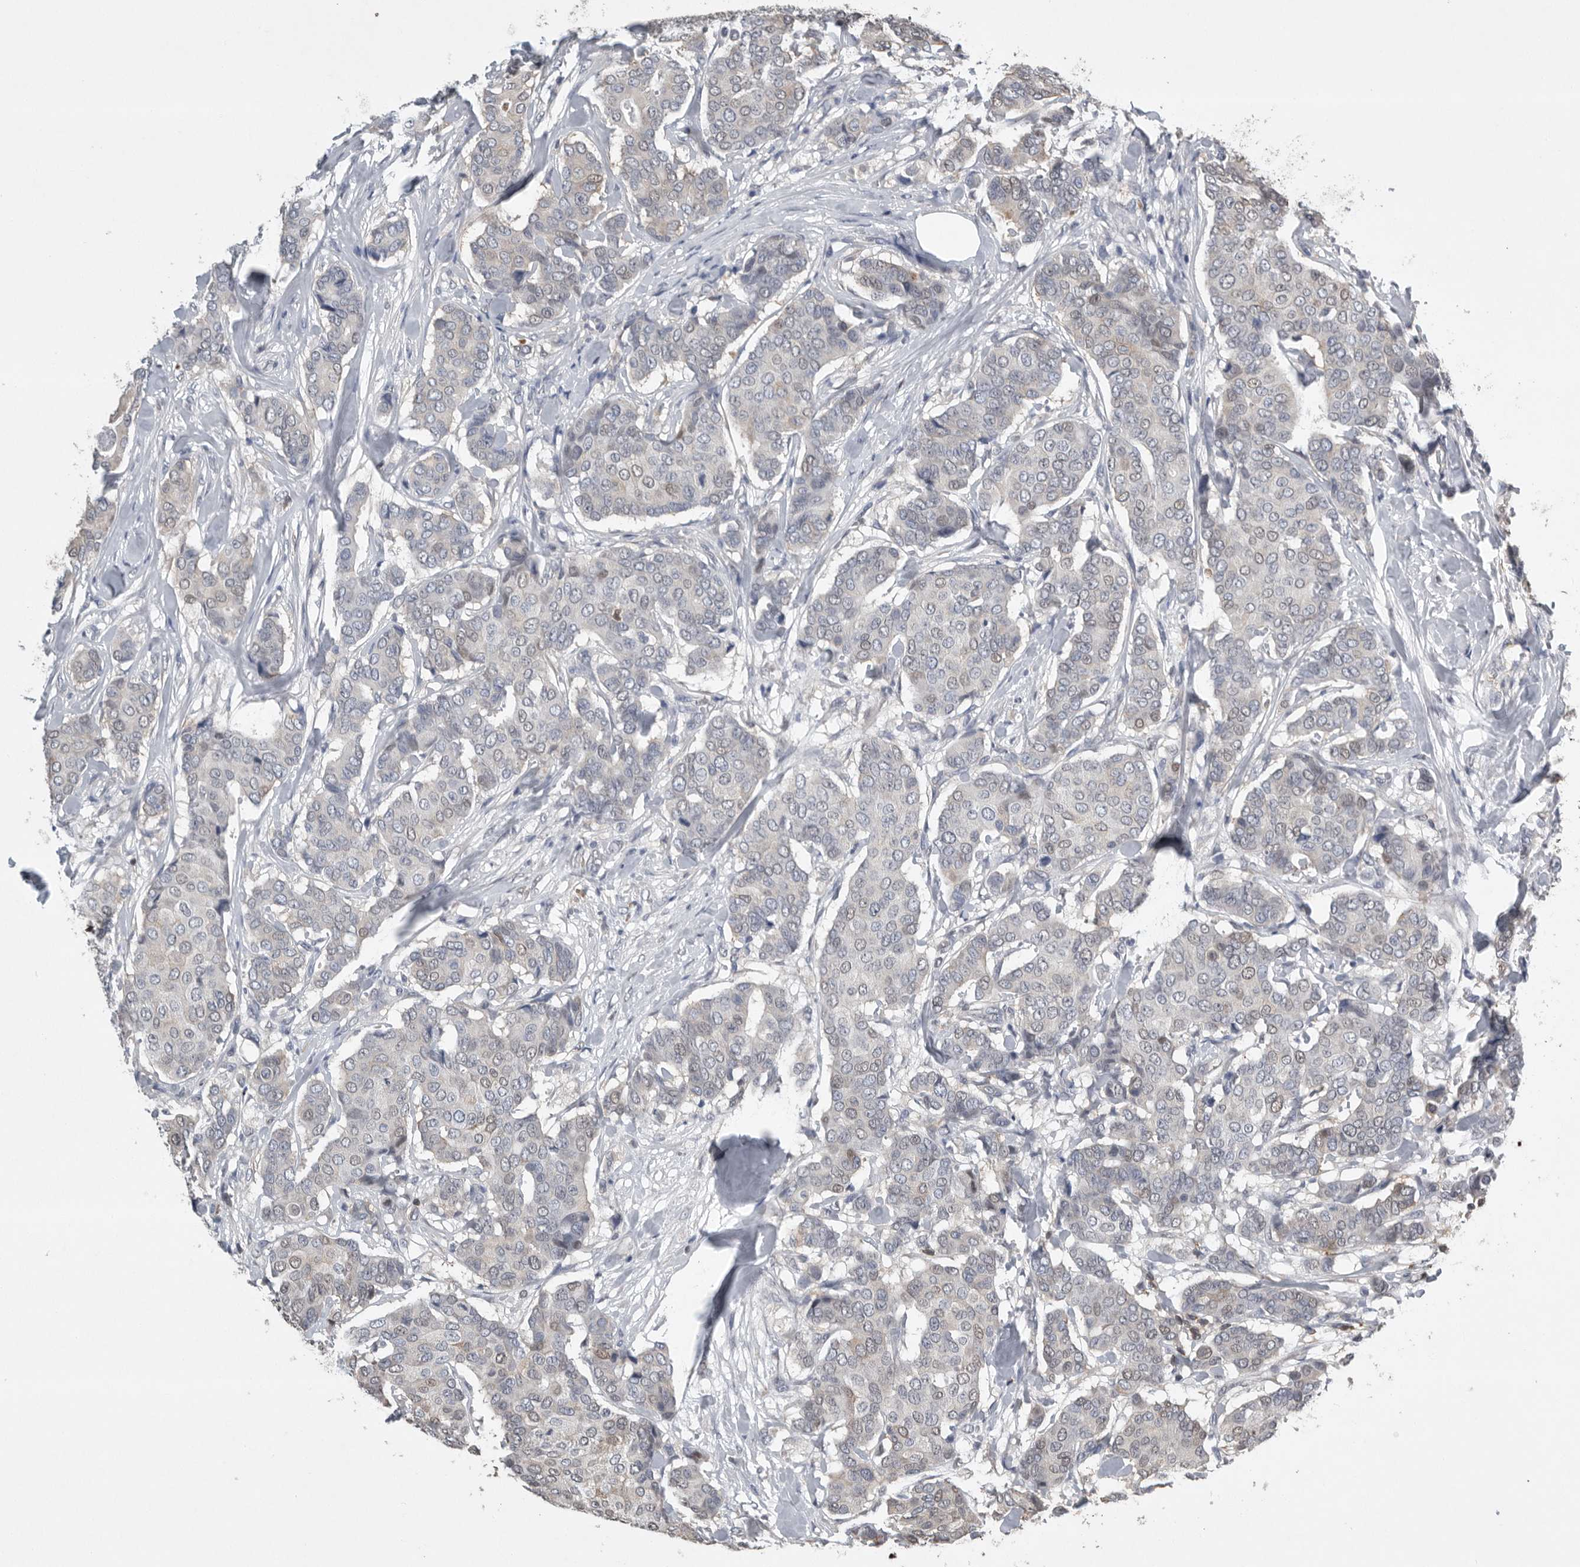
{"staining": {"intensity": "weak", "quantity": "<25%", "location": "nuclear"}, "tissue": "breast cancer", "cell_type": "Tumor cells", "image_type": "cancer", "snomed": [{"axis": "morphology", "description": "Duct carcinoma"}, {"axis": "topography", "description": "Breast"}], "caption": "Protein analysis of breast cancer (intraductal carcinoma) demonstrates no significant staining in tumor cells.", "gene": "PDCD4", "patient": {"sex": "female", "age": 75}}